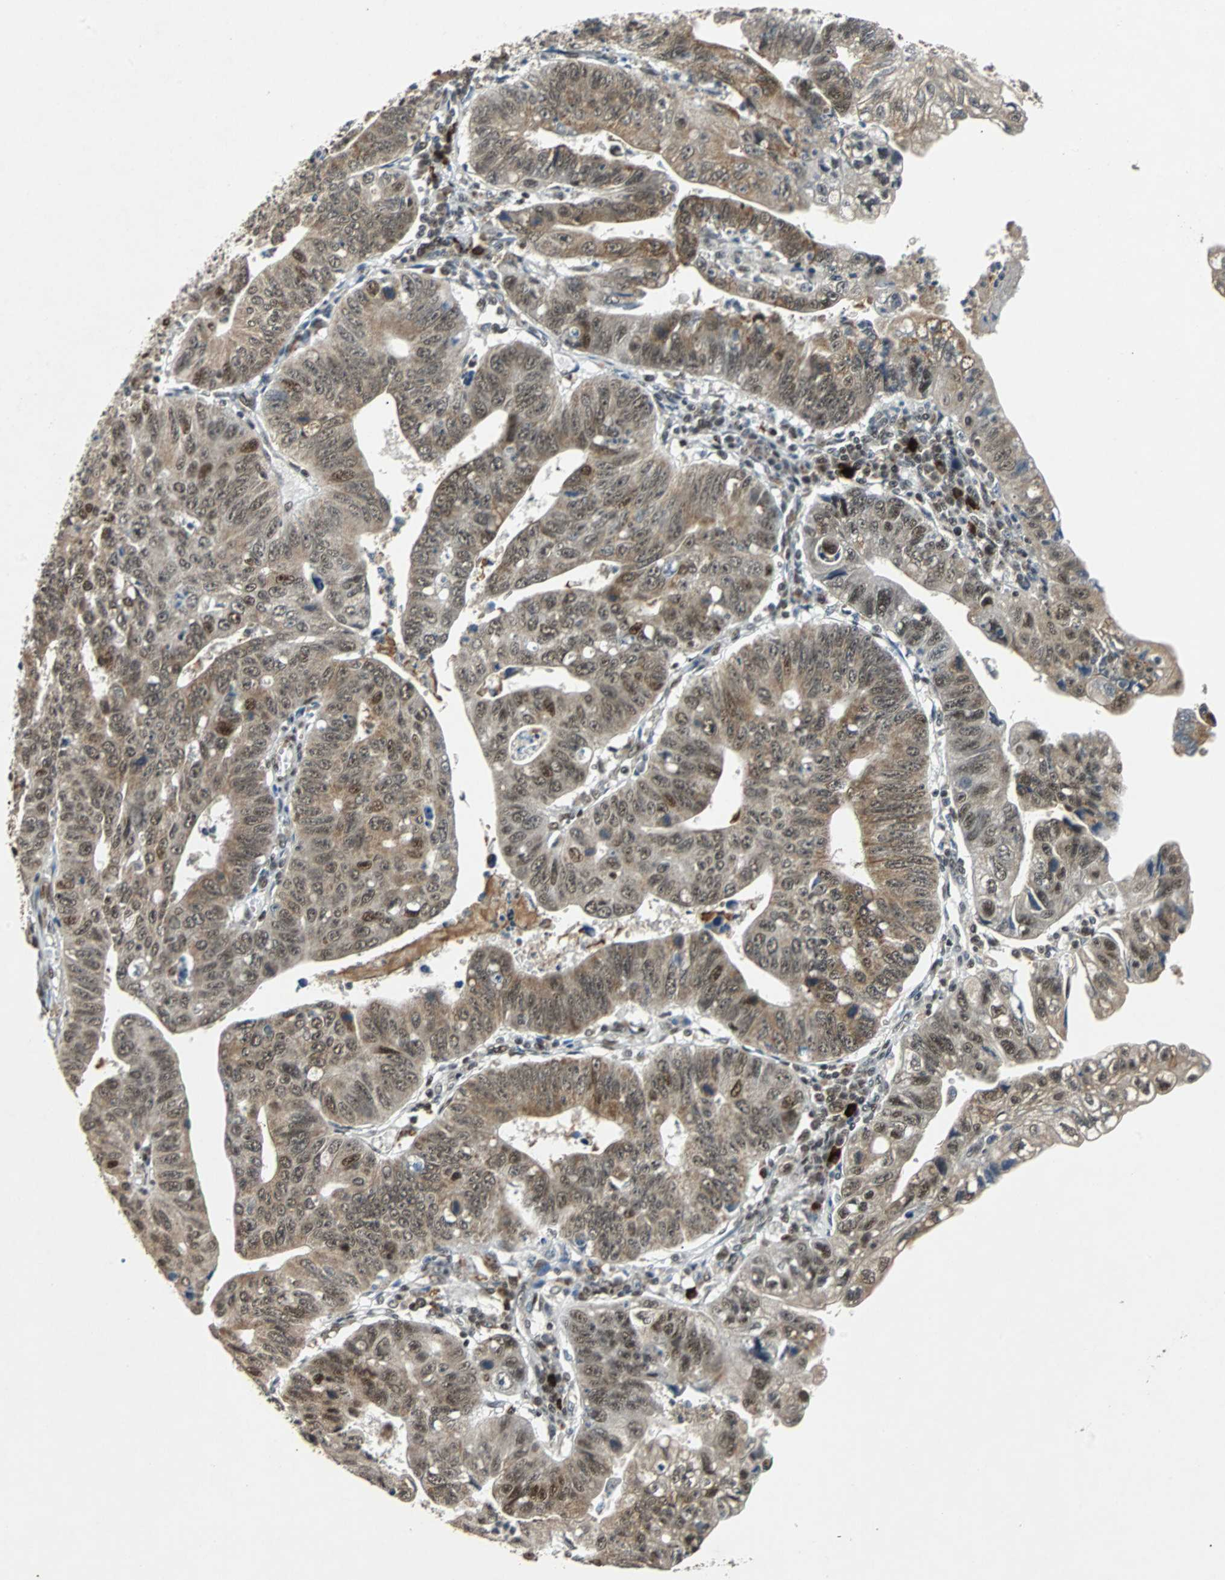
{"staining": {"intensity": "moderate", "quantity": "25%-75%", "location": "cytoplasmic/membranous,nuclear"}, "tissue": "stomach cancer", "cell_type": "Tumor cells", "image_type": "cancer", "snomed": [{"axis": "morphology", "description": "Adenocarcinoma, NOS"}, {"axis": "topography", "description": "Stomach"}], "caption": "DAB (3,3'-diaminobenzidine) immunohistochemical staining of stomach cancer demonstrates moderate cytoplasmic/membranous and nuclear protein staining in approximately 25%-75% of tumor cells.", "gene": "TAF5", "patient": {"sex": "male", "age": 59}}